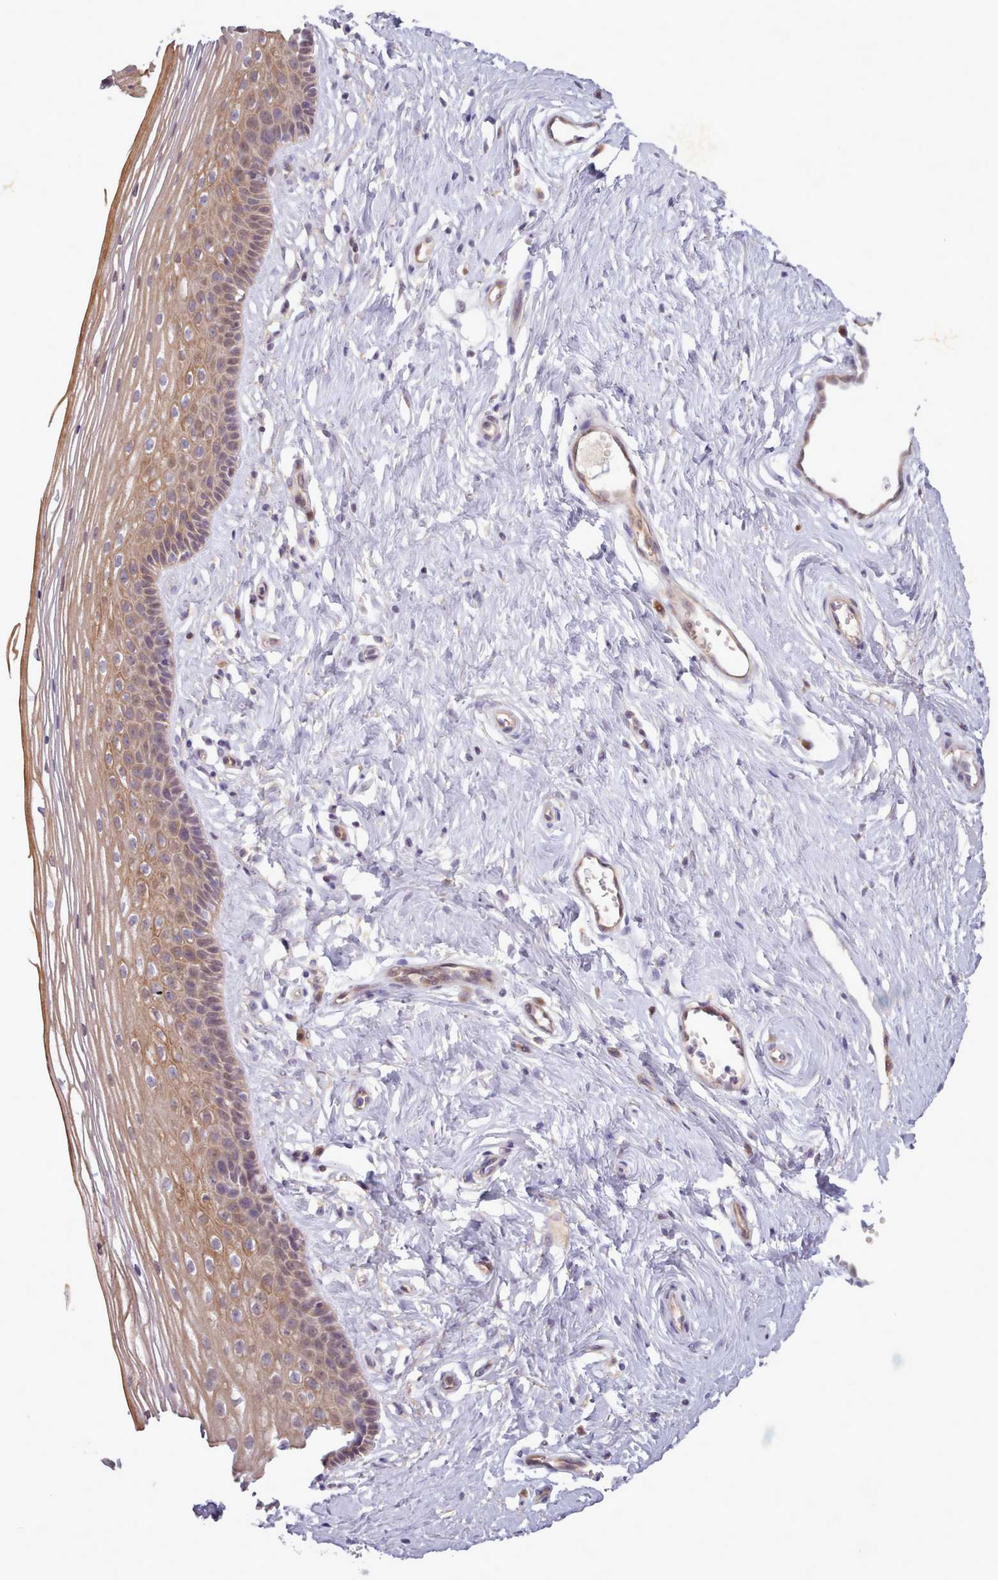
{"staining": {"intensity": "moderate", "quantity": "25%-75%", "location": "cytoplasmic/membranous"}, "tissue": "vagina", "cell_type": "Squamous epithelial cells", "image_type": "normal", "snomed": [{"axis": "morphology", "description": "Normal tissue, NOS"}, {"axis": "topography", "description": "Vagina"}], "caption": "This histopathology image reveals immunohistochemistry staining of benign vagina, with medium moderate cytoplasmic/membranous positivity in approximately 25%-75% of squamous epithelial cells.", "gene": "NMRK1", "patient": {"sex": "female", "age": 46}}